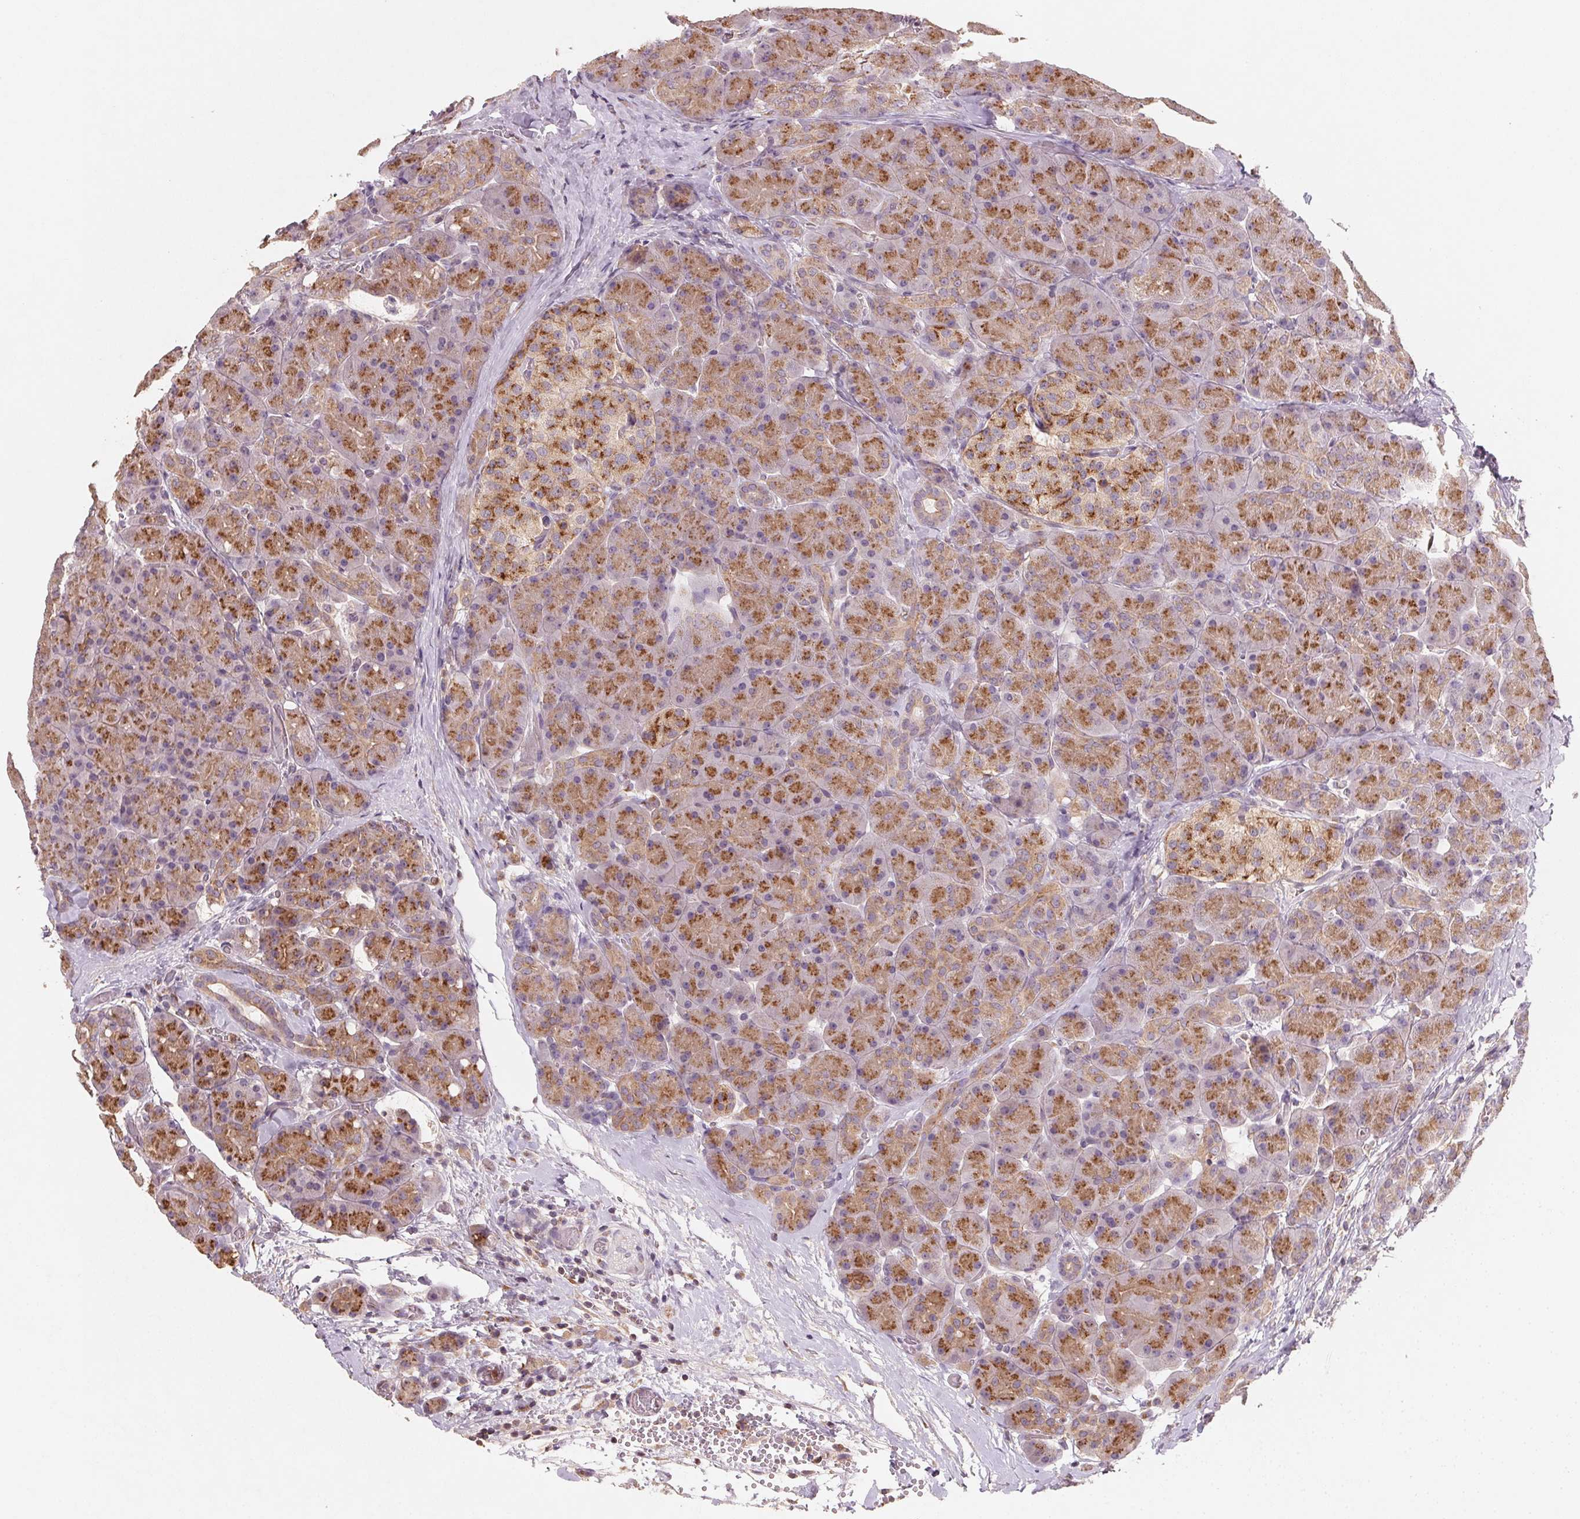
{"staining": {"intensity": "moderate", "quantity": ">75%", "location": "cytoplasmic/membranous"}, "tissue": "pancreas", "cell_type": "Exocrine glandular cells", "image_type": "normal", "snomed": [{"axis": "morphology", "description": "Normal tissue, NOS"}, {"axis": "topography", "description": "Pancreas"}], "caption": "Immunohistochemistry image of normal pancreas: pancreas stained using immunohistochemistry displays medium levels of moderate protein expression localized specifically in the cytoplasmic/membranous of exocrine glandular cells, appearing as a cytoplasmic/membranous brown color.", "gene": "AP1S1", "patient": {"sex": "male", "age": 55}}